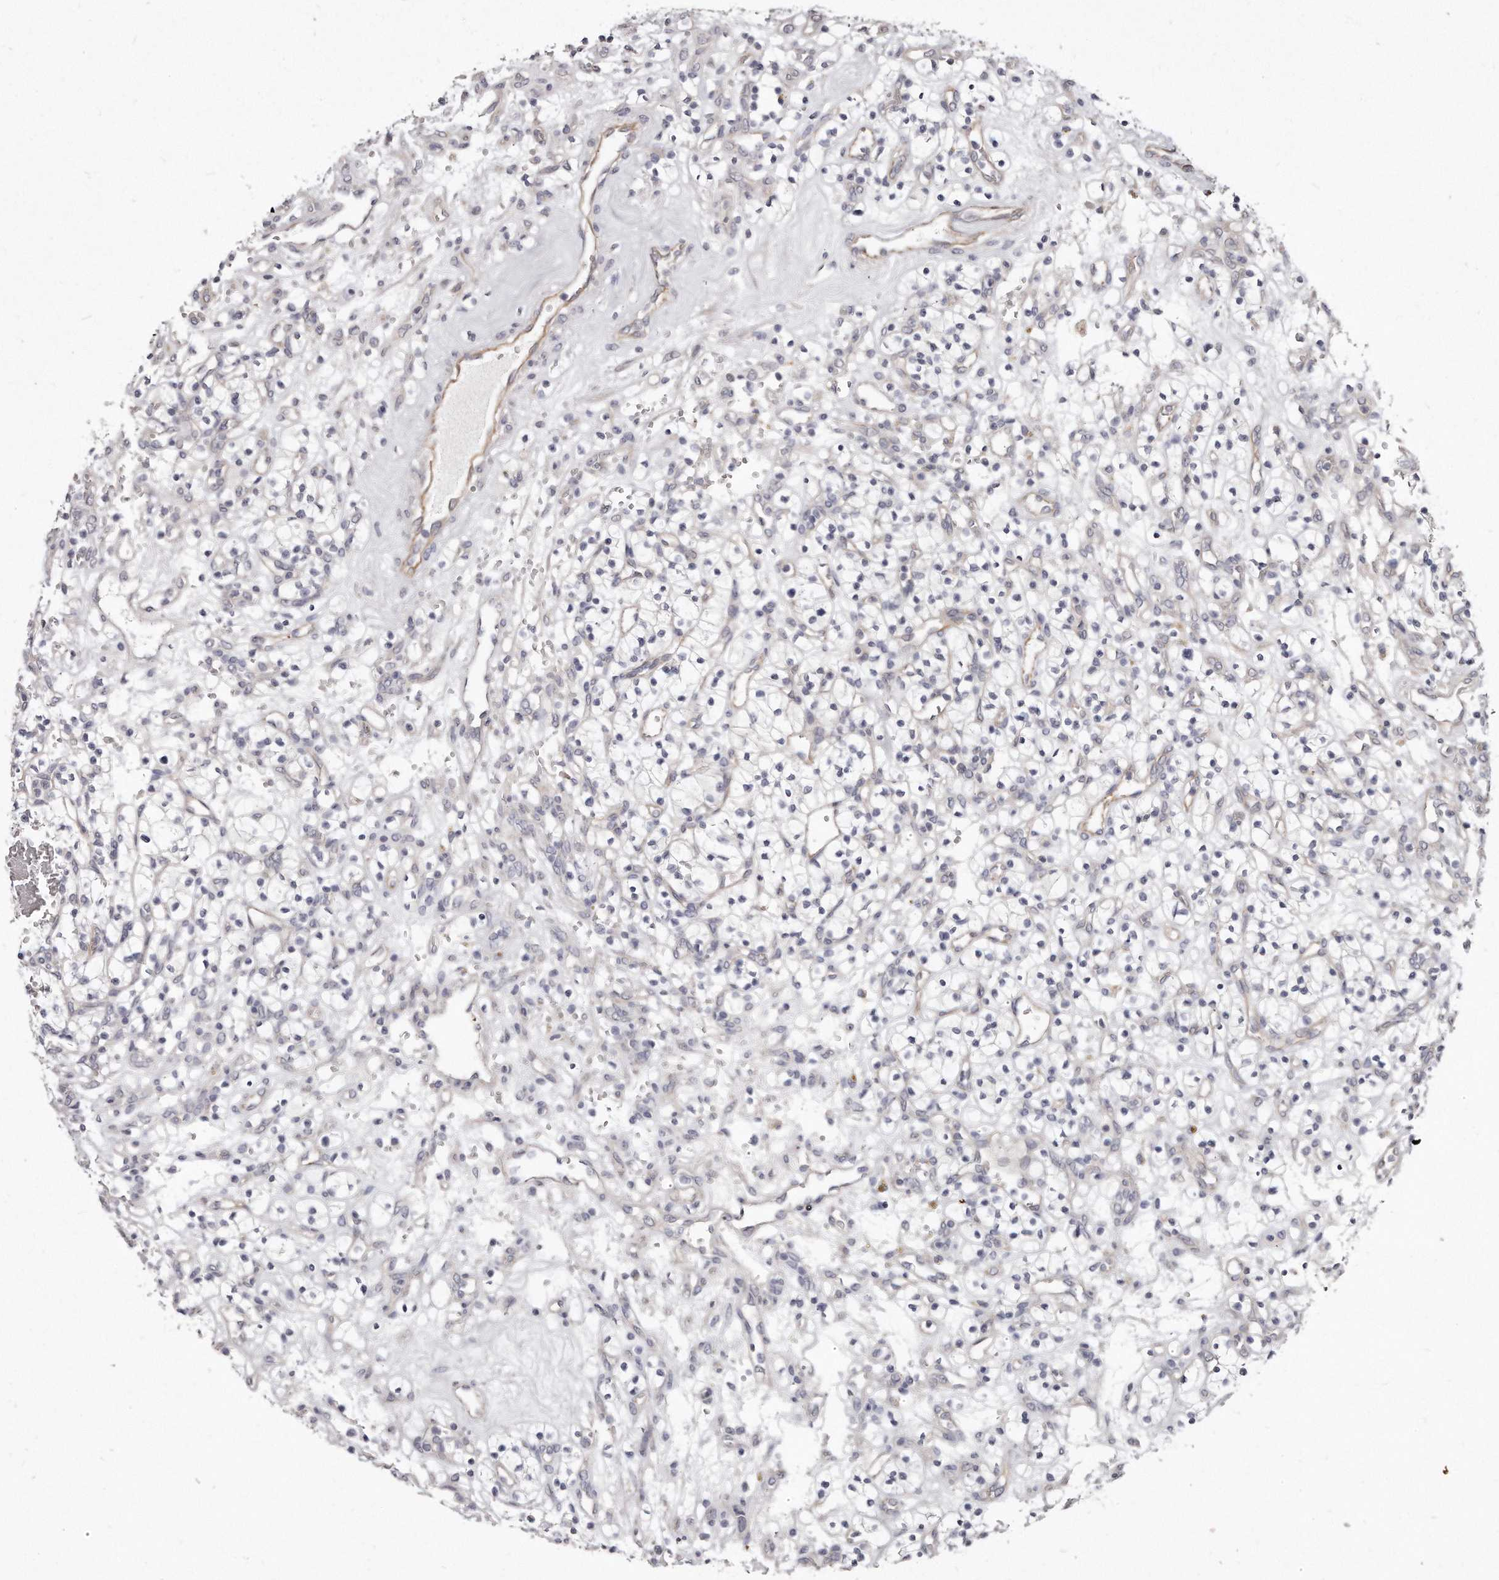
{"staining": {"intensity": "negative", "quantity": "none", "location": "none"}, "tissue": "renal cancer", "cell_type": "Tumor cells", "image_type": "cancer", "snomed": [{"axis": "morphology", "description": "Adenocarcinoma, NOS"}, {"axis": "topography", "description": "Kidney"}], "caption": "A histopathology image of renal cancer stained for a protein shows no brown staining in tumor cells.", "gene": "TTLL4", "patient": {"sex": "female", "age": 57}}